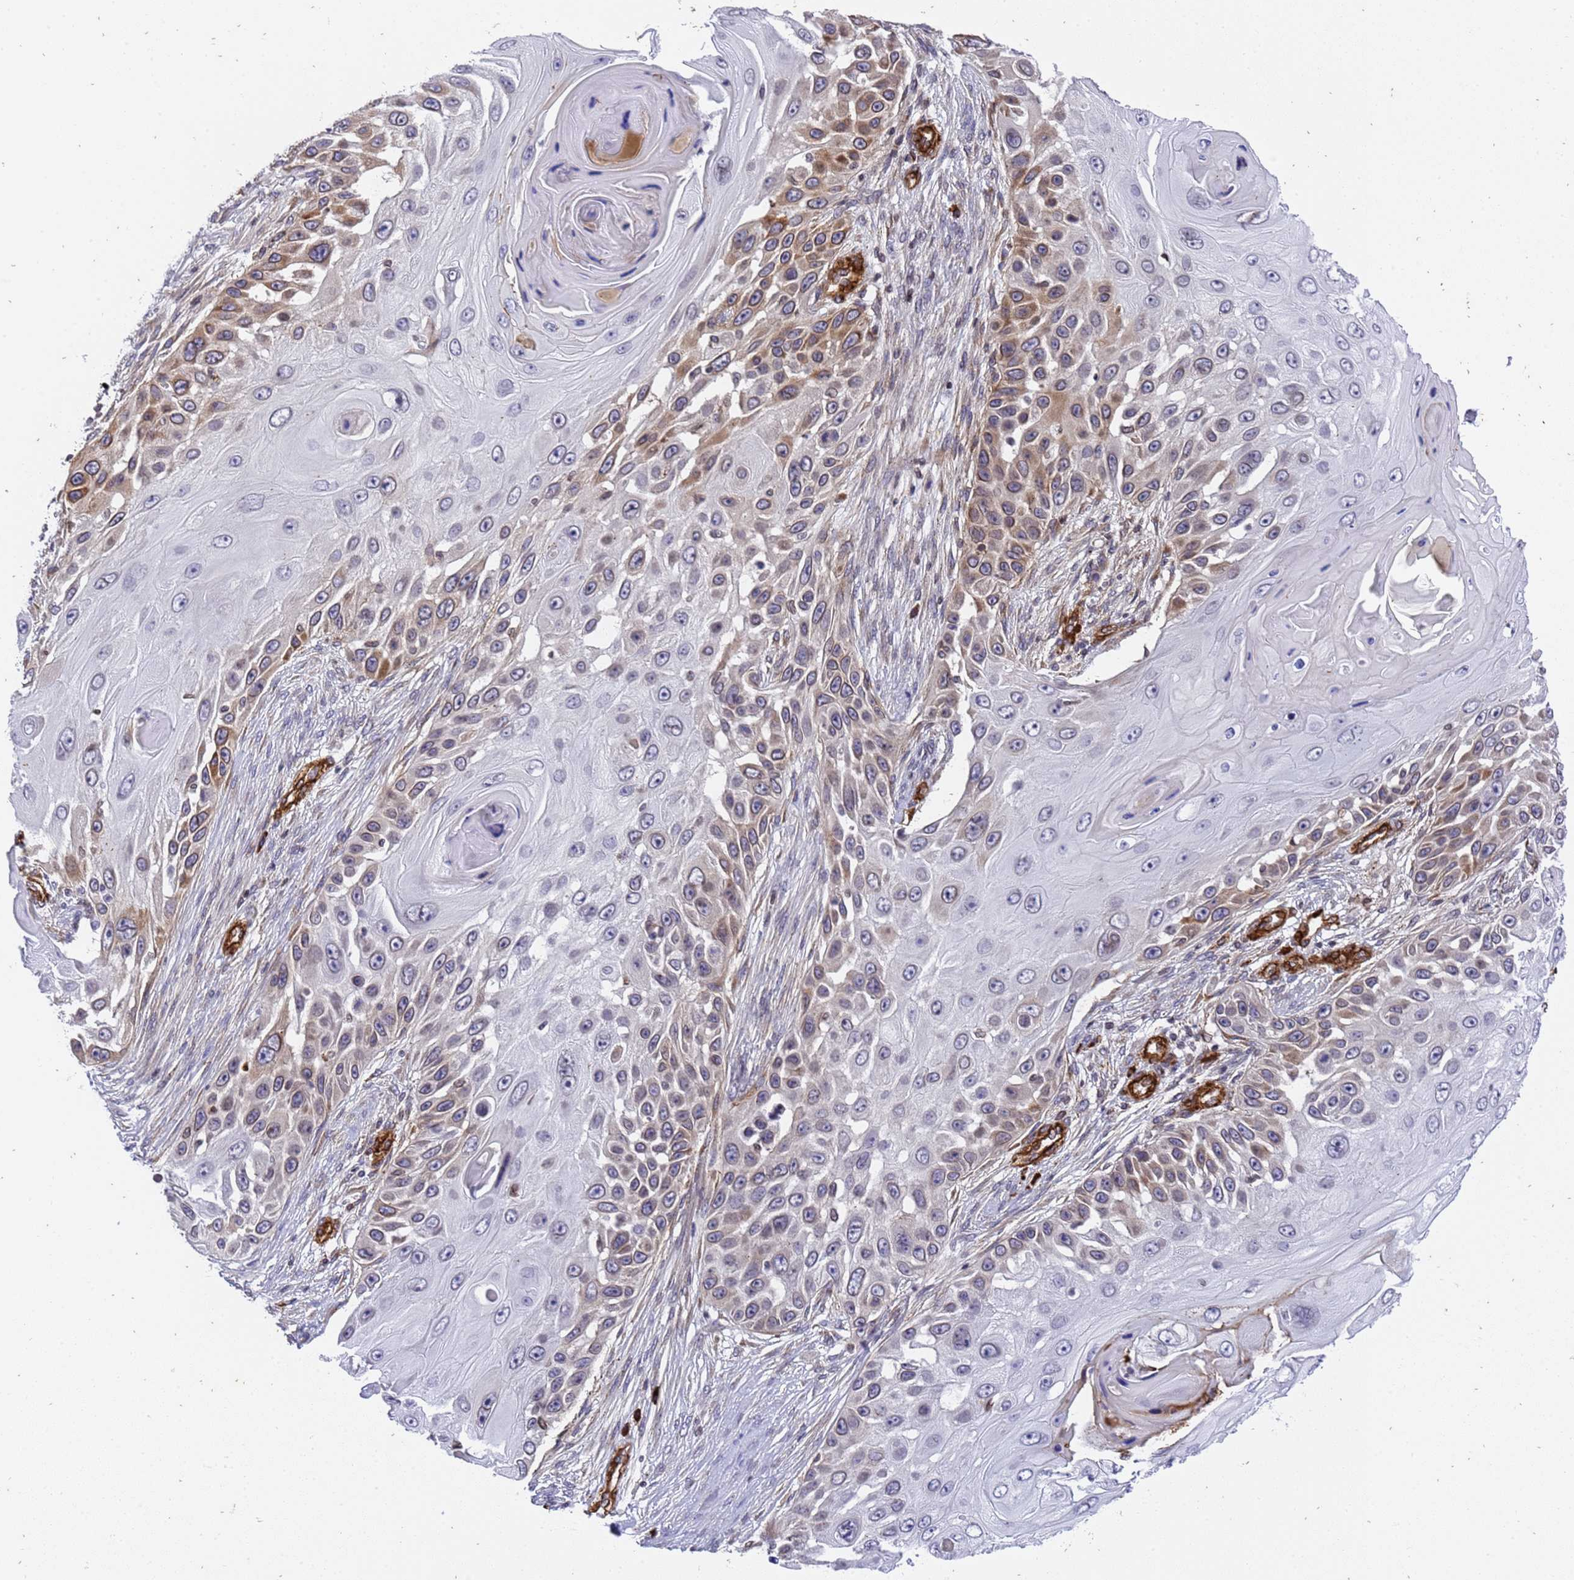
{"staining": {"intensity": "moderate", "quantity": "<25%", "location": "cytoplasmic/membranous"}, "tissue": "skin cancer", "cell_type": "Tumor cells", "image_type": "cancer", "snomed": [{"axis": "morphology", "description": "Squamous cell carcinoma, NOS"}, {"axis": "topography", "description": "Skin"}], "caption": "Skin cancer (squamous cell carcinoma) stained for a protein (brown) shows moderate cytoplasmic/membranous positive staining in approximately <25% of tumor cells.", "gene": "IGFBP7", "patient": {"sex": "female", "age": 44}}